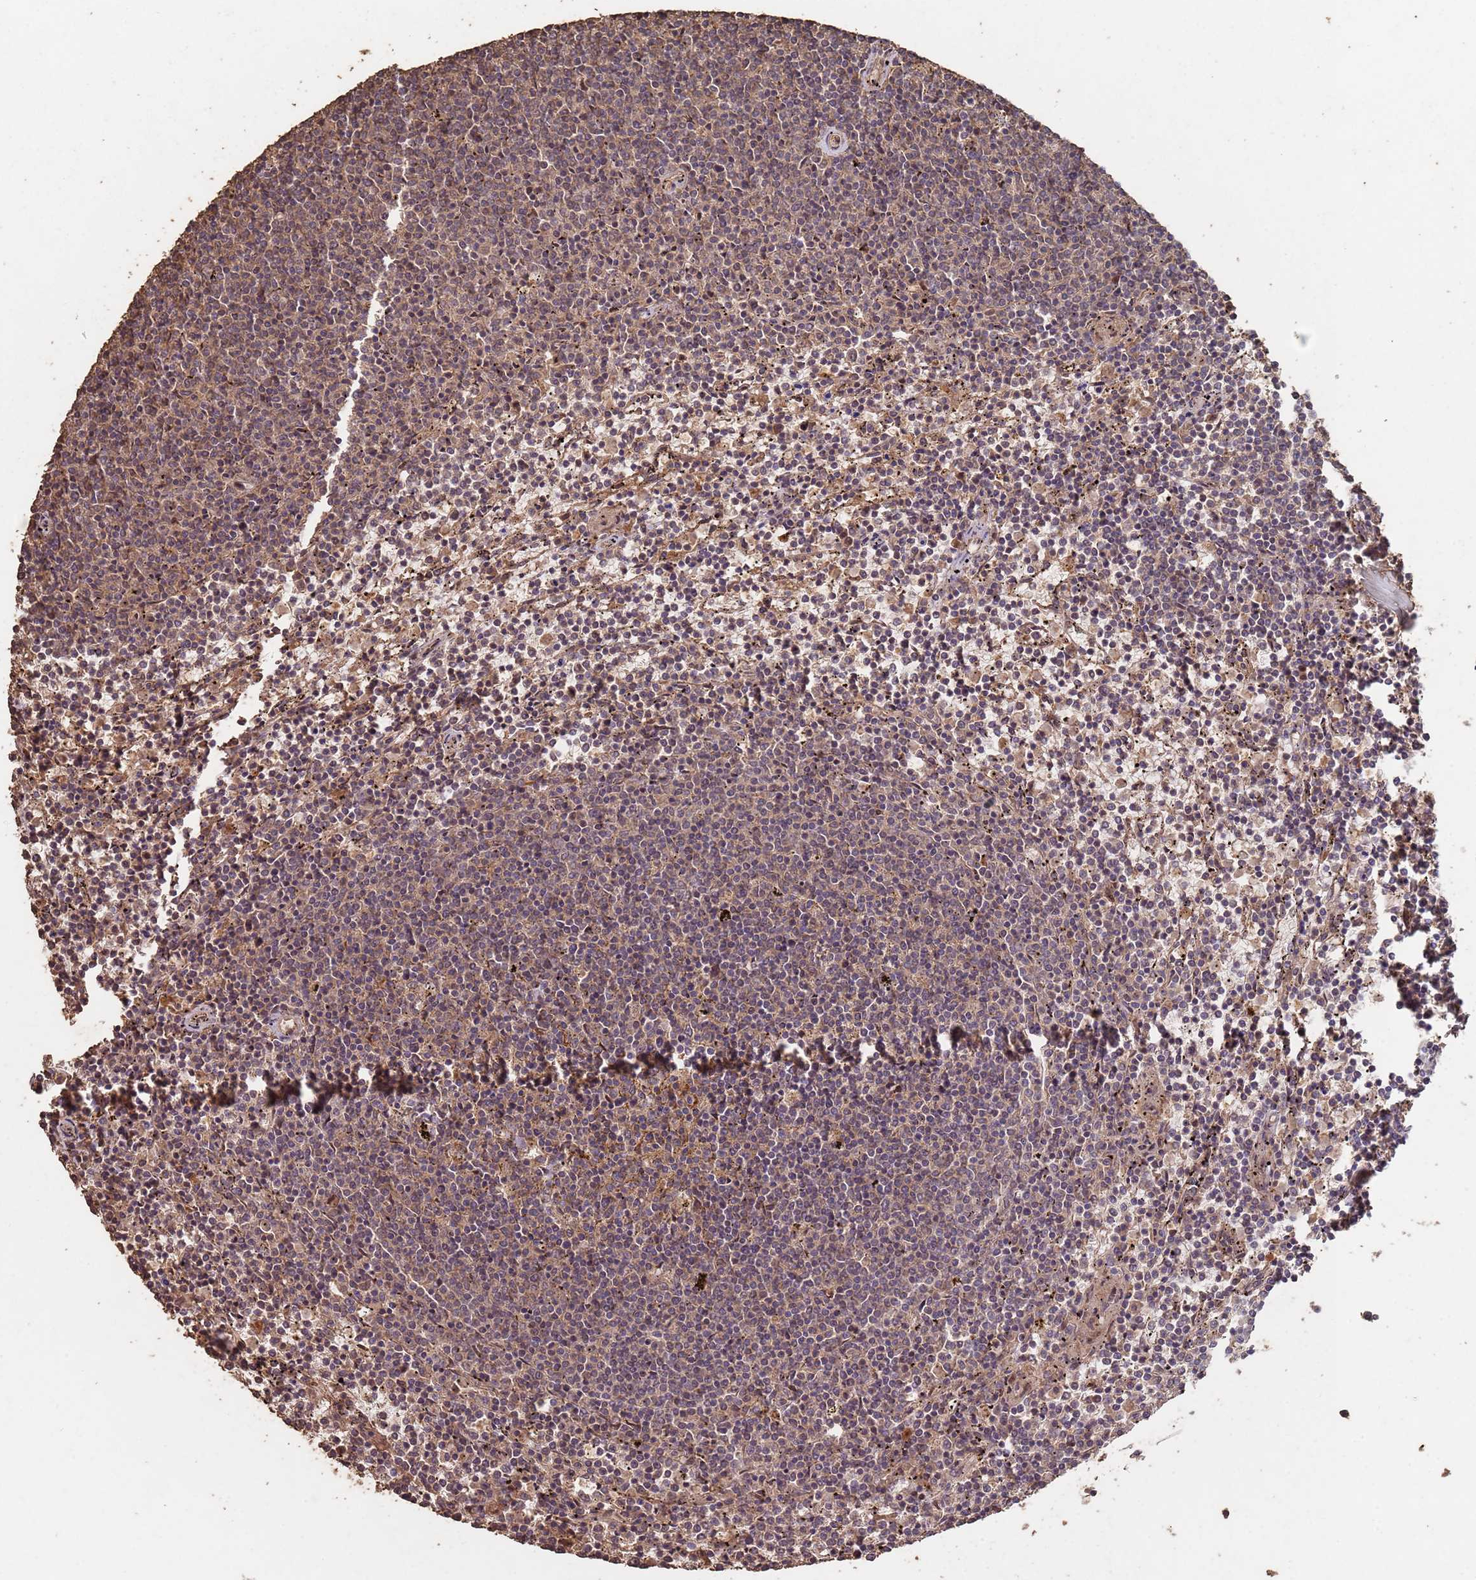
{"staining": {"intensity": "weak", "quantity": "25%-75%", "location": "cytoplasmic/membranous,nuclear"}, "tissue": "lymphoma", "cell_type": "Tumor cells", "image_type": "cancer", "snomed": [{"axis": "morphology", "description": "Malignant lymphoma, non-Hodgkin's type, Low grade"}, {"axis": "topography", "description": "Spleen"}], "caption": "Immunohistochemistry (IHC) histopathology image of human lymphoma stained for a protein (brown), which shows low levels of weak cytoplasmic/membranous and nuclear positivity in approximately 25%-75% of tumor cells.", "gene": "FRAT1", "patient": {"sex": "female", "age": 50}}